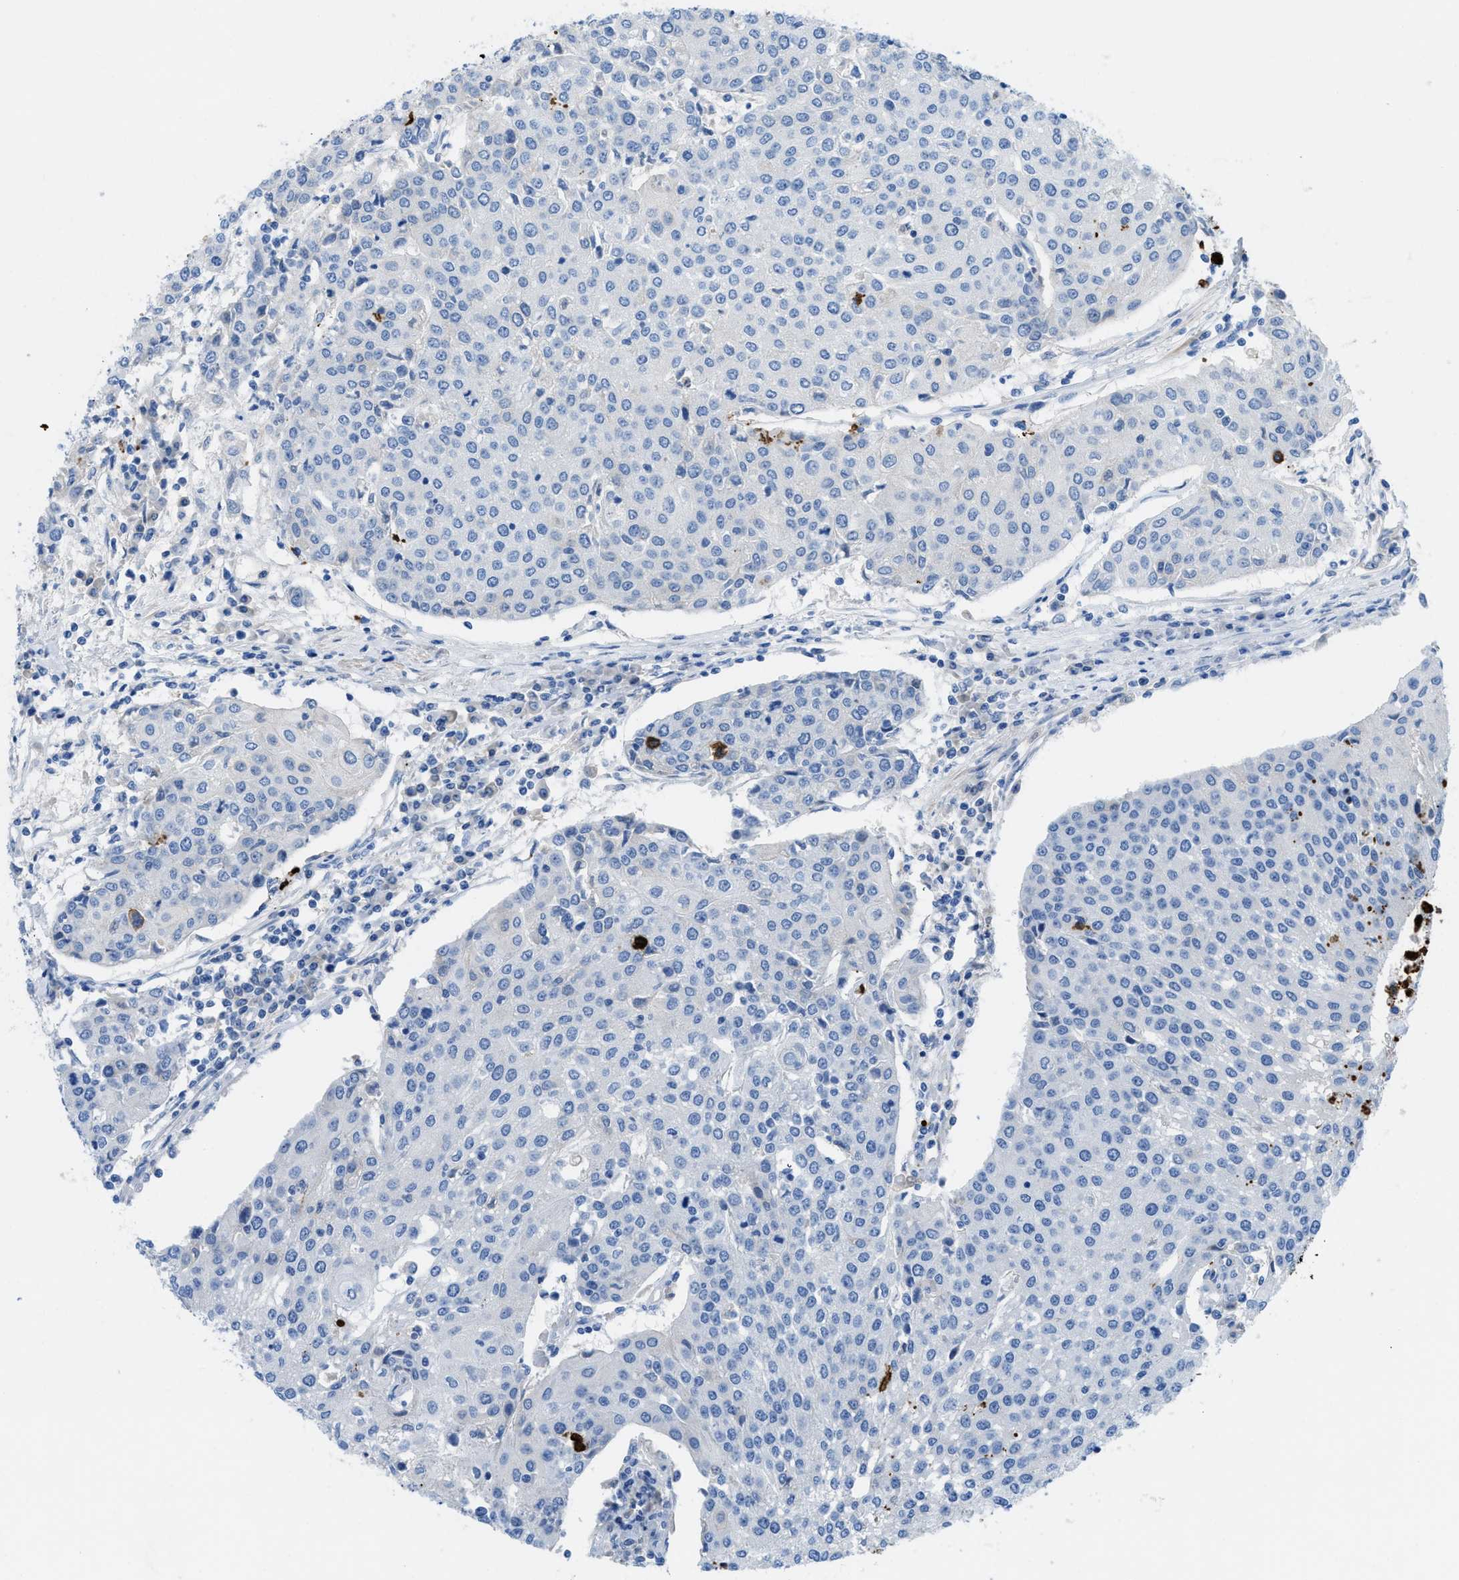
{"staining": {"intensity": "negative", "quantity": "none", "location": "none"}, "tissue": "urothelial cancer", "cell_type": "Tumor cells", "image_type": "cancer", "snomed": [{"axis": "morphology", "description": "Urothelial carcinoma, High grade"}, {"axis": "topography", "description": "Urinary bladder"}], "caption": "High-grade urothelial carcinoma was stained to show a protein in brown. There is no significant expression in tumor cells. The staining is performed using DAB brown chromogen with nuclei counter-stained in using hematoxylin.", "gene": "XCR1", "patient": {"sex": "female", "age": 85}}